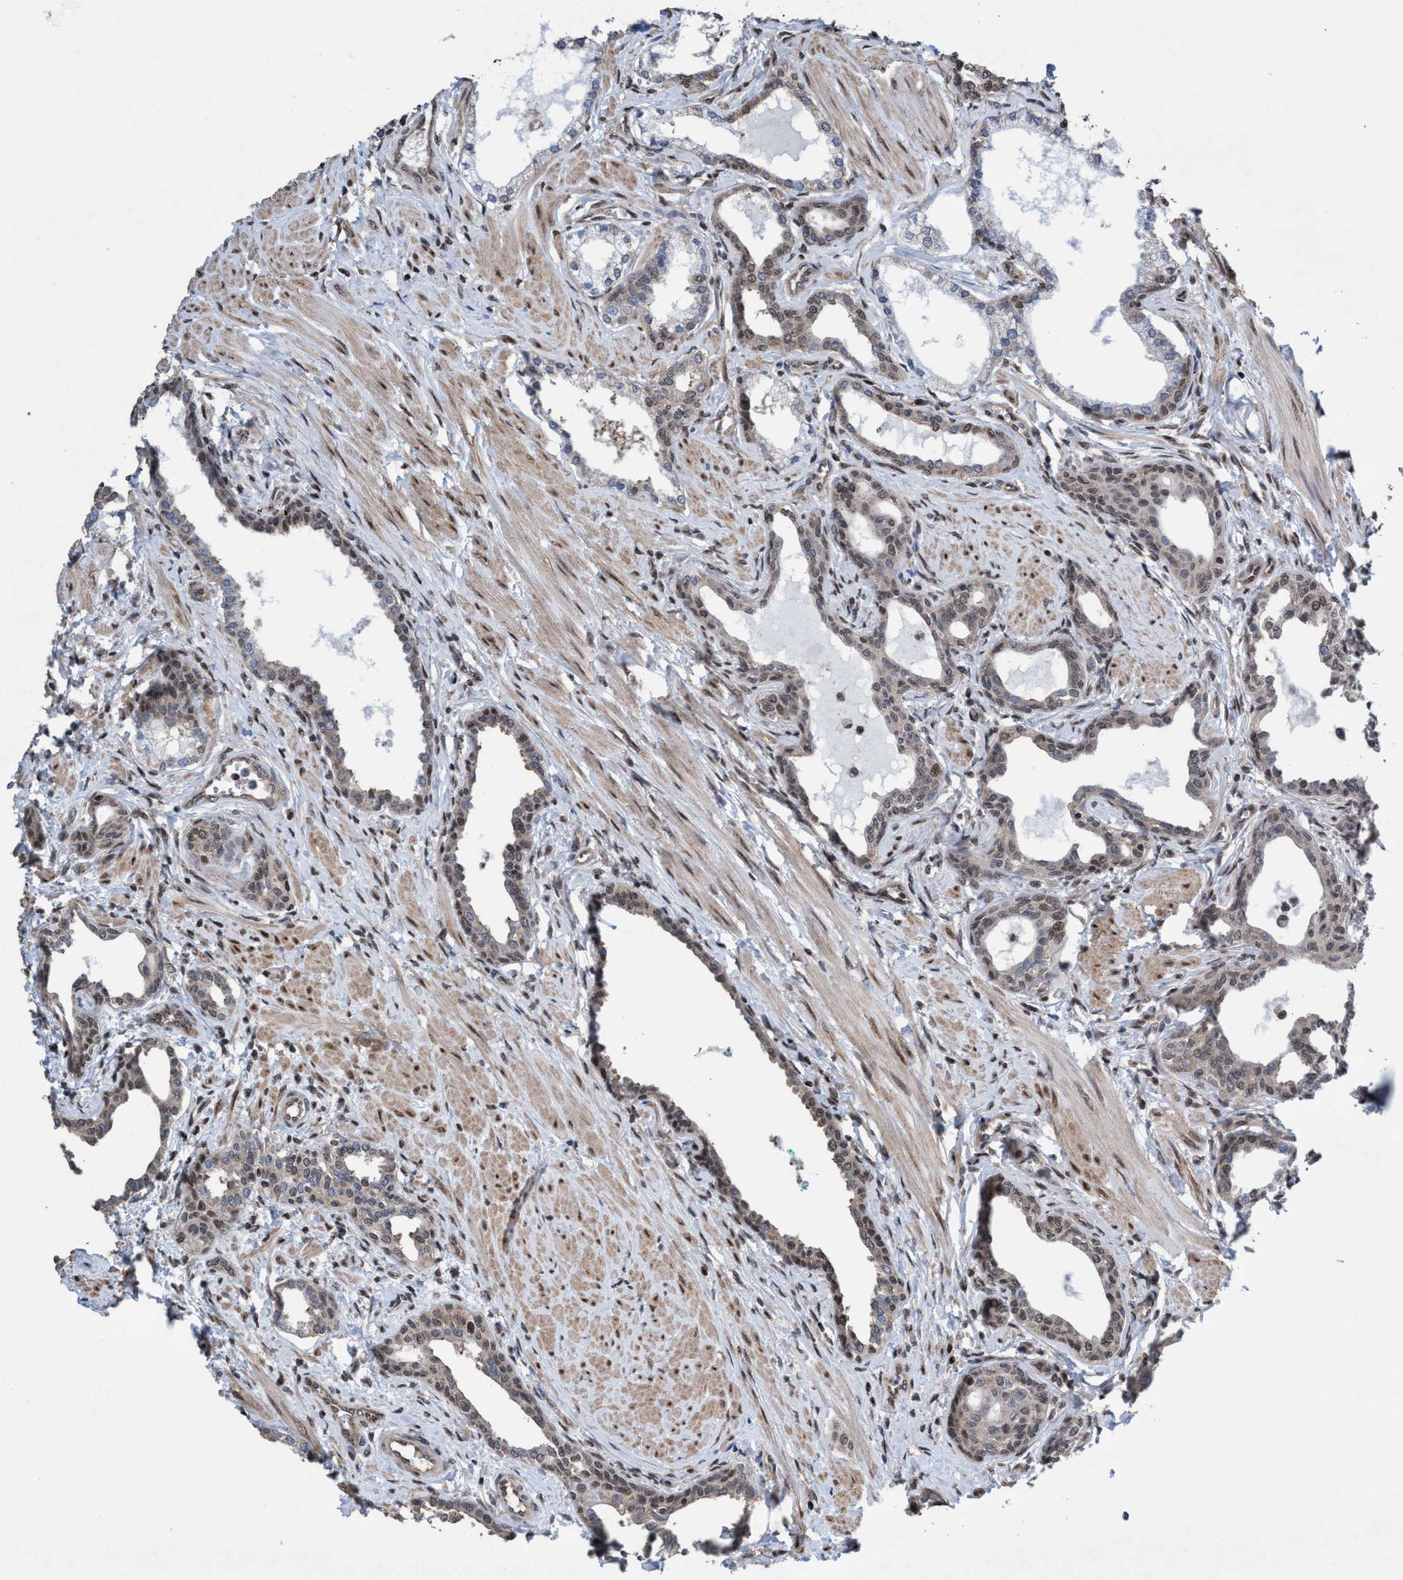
{"staining": {"intensity": "weak", "quantity": ">75%", "location": "cytoplasmic/membranous"}, "tissue": "prostate cancer", "cell_type": "Tumor cells", "image_type": "cancer", "snomed": [{"axis": "morphology", "description": "Adenocarcinoma, High grade"}, {"axis": "topography", "description": "Prostate"}], "caption": "Human high-grade adenocarcinoma (prostate) stained with a protein marker shows weak staining in tumor cells.", "gene": "METAP2", "patient": {"sex": "male", "age": 52}}